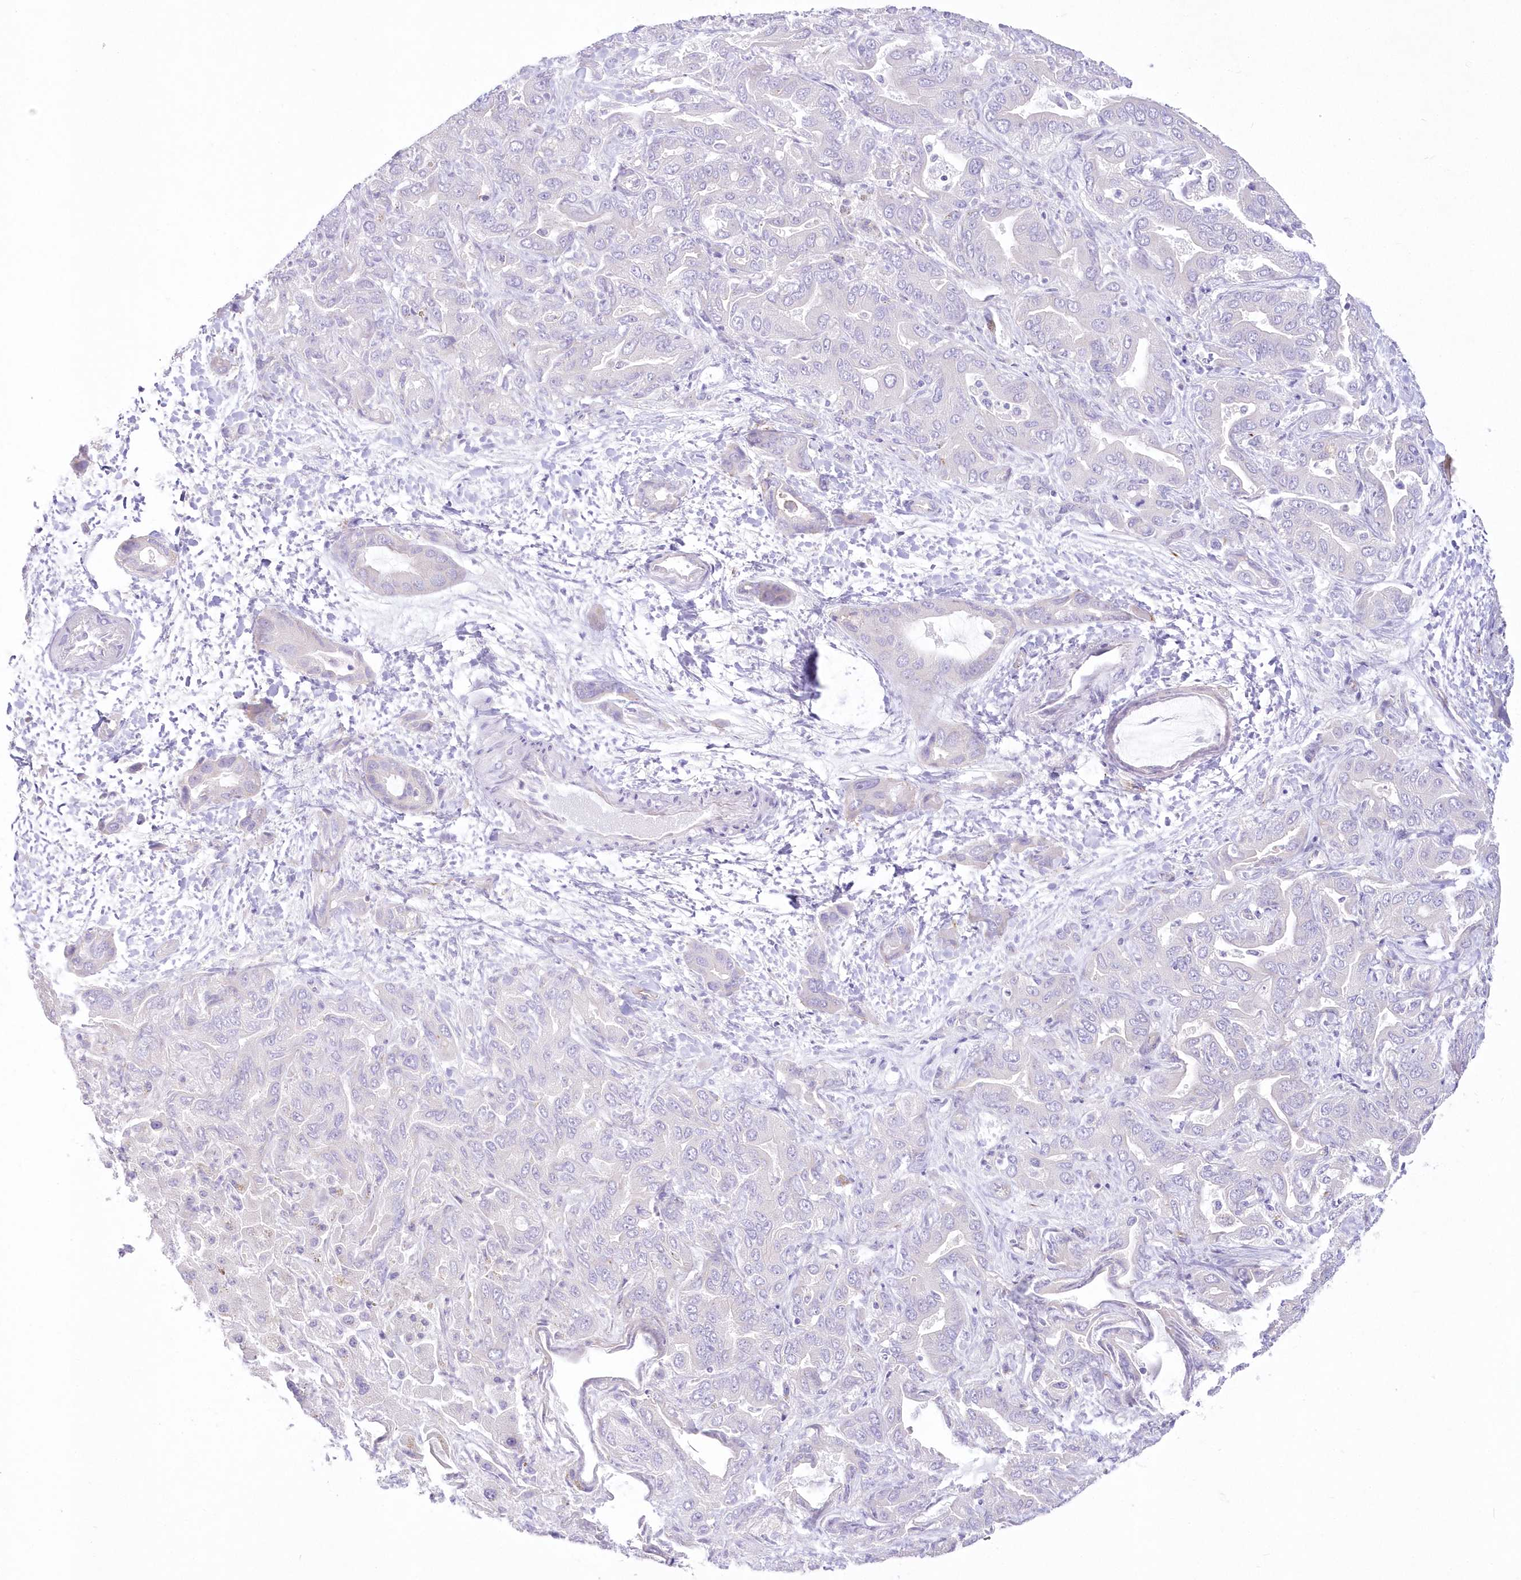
{"staining": {"intensity": "negative", "quantity": "none", "location": "none"}, "tissue": "liver cancer", "cell_type": "Tumor cells", "image_type": "cancer", "snomed": [{"axis": "morphology", "description": "Cholangiocarcinoma"}, {"axis": "topography", "description": "Liver"}], "caption": "Tumor cells are negative for protein expression in human liver cholangiocarcinoma. Brightfield microscopy of IHC stained with DAB (3,3'-diaminobenzidine) (brown) and hematoxylin (blue), captured at high magnification.", "gene": "ZNF843", "patient": {"sex": "female", "age": 52}}